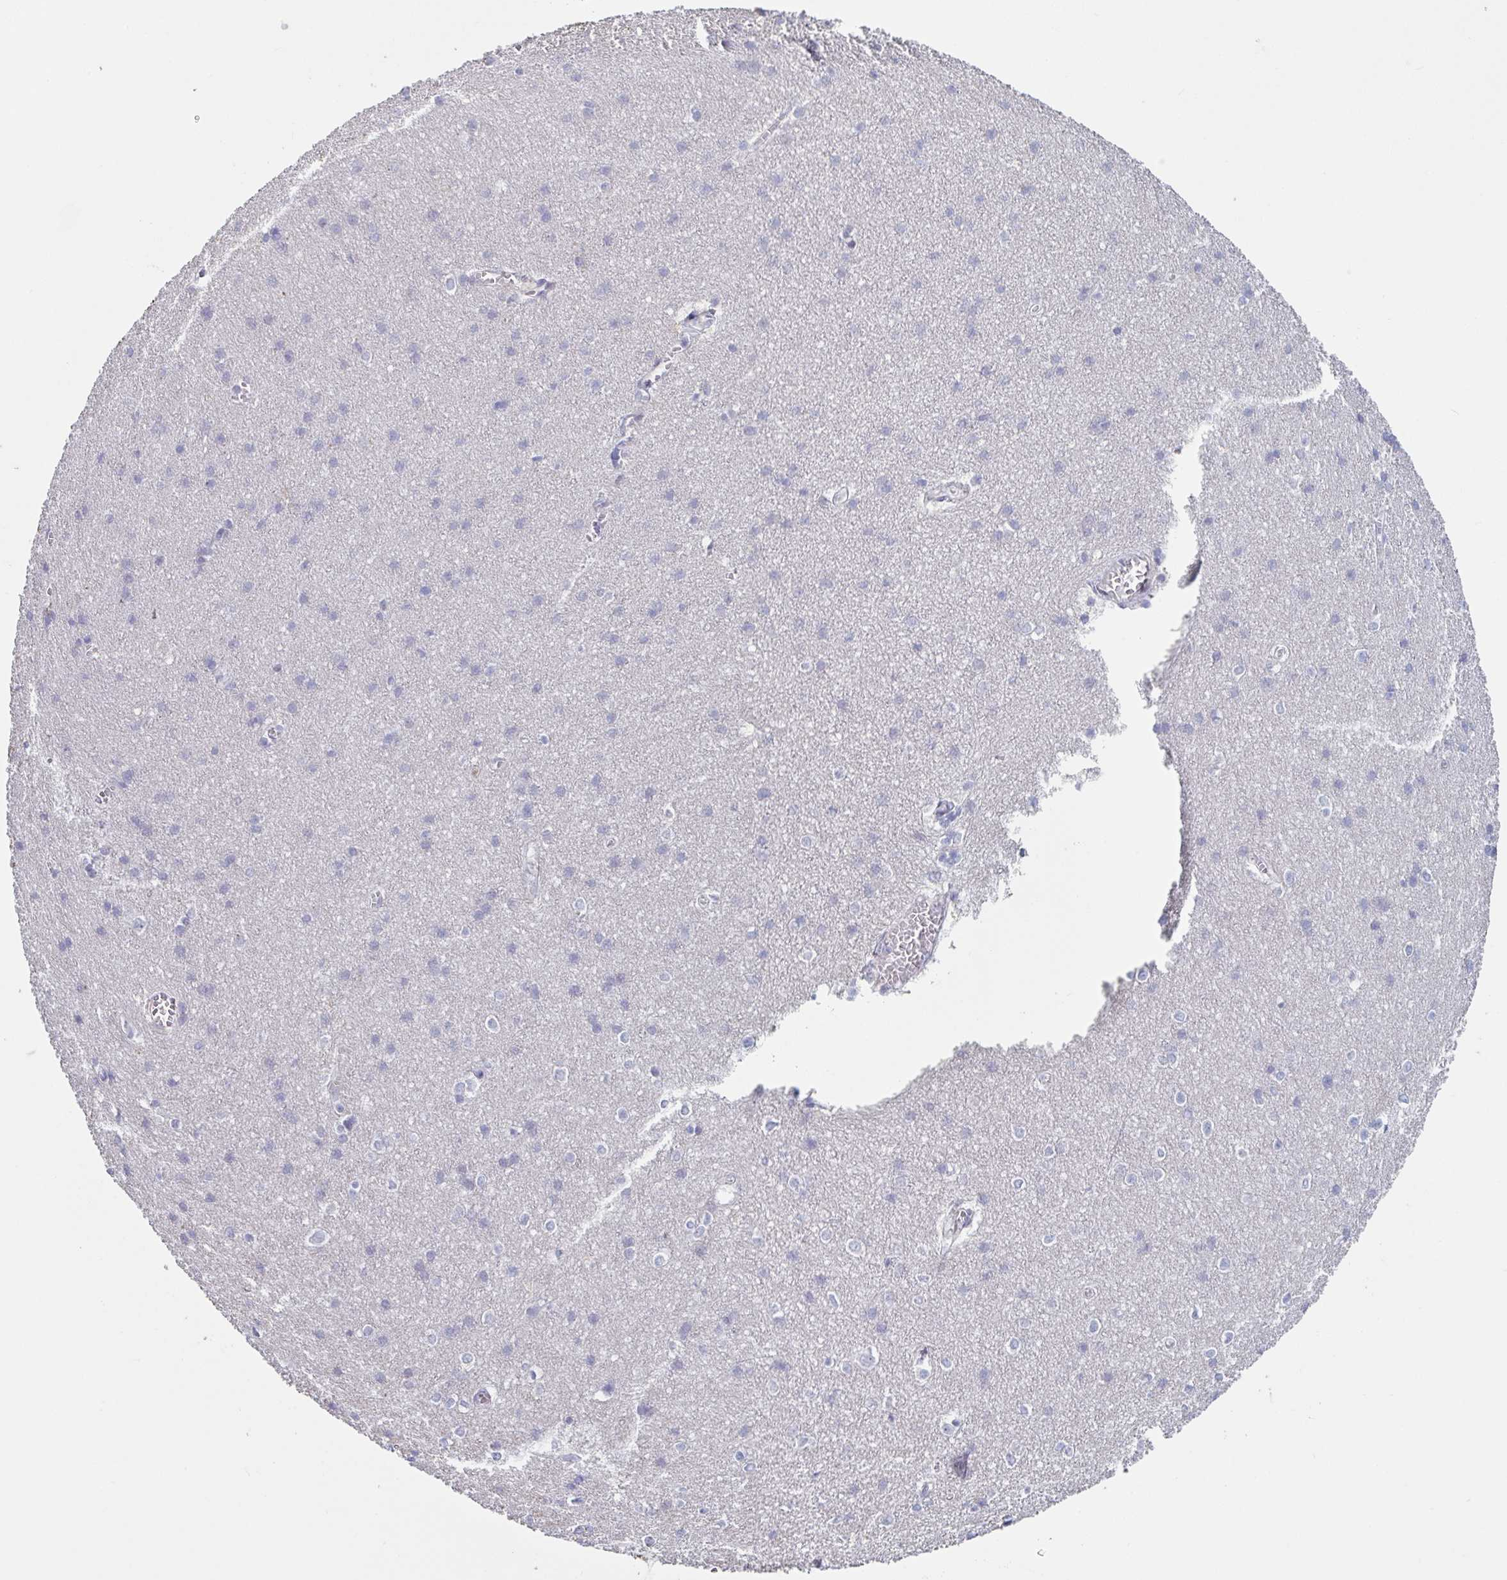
{"staining": {"intensity": "negative", "quantity": "none", "location": "none"}, "tissue": "cerebral cortex", "cell_type": "Endothelial cells", "image_type": "normal", "snomed": [{"axis": "morphology", "description": "Normal tissue, NOS"}, {"axis": "topography", "description": "Cerebral cortex"}], "caption": "IHC of benign cerebral cortex exhibits no expression in endothelial cells.", "gene": "OR5P3", "patient": {"sex": "male", "age": 37}}